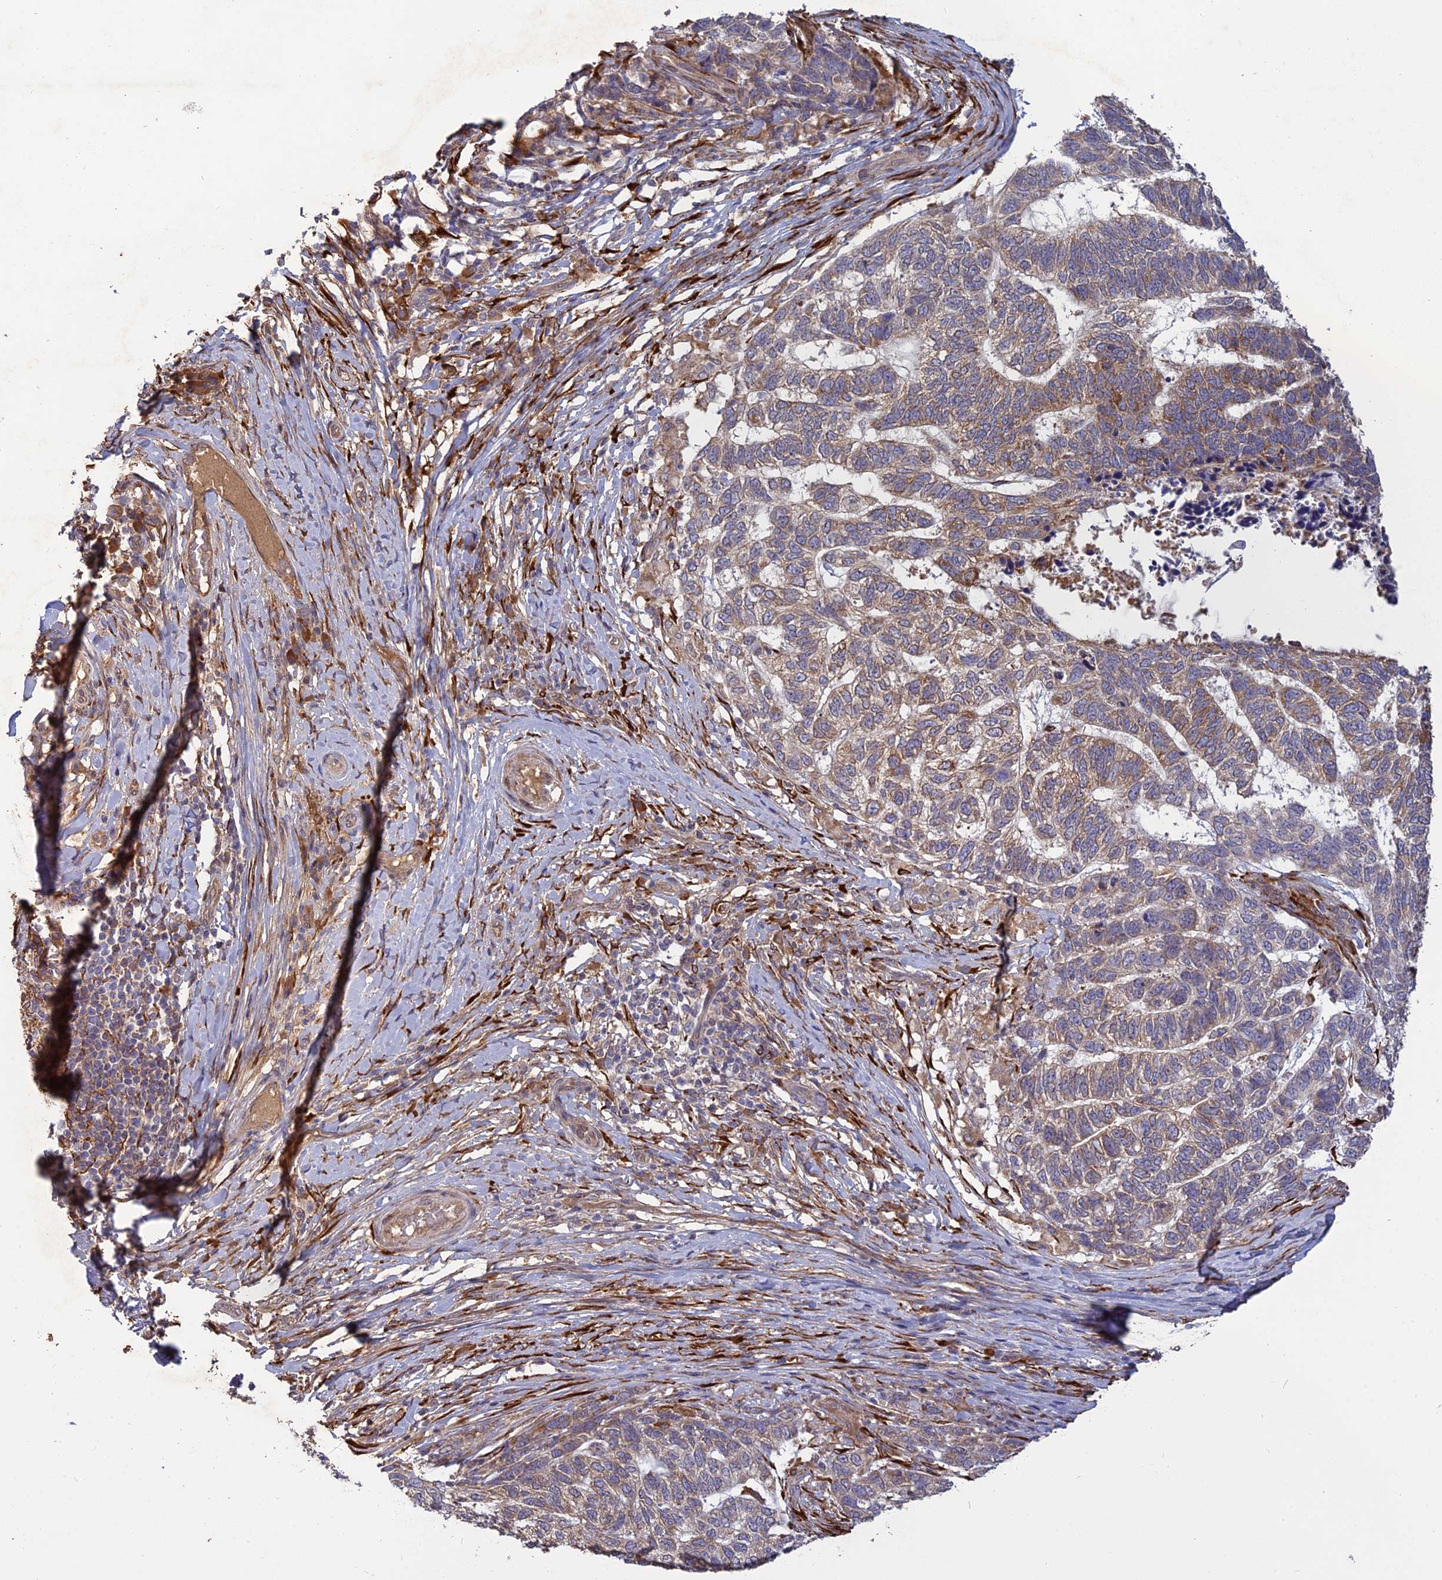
{"staining": {"intensity": "moderate", "quantity": "<25%", "location": "cytoplasmic/membranous"}, "tissue": "skin cancer", "cell_type": "Tumor cells", "image_type": "cancer", "snomed": [{"axis": "morphology", "description": "Basal cell carcinoma"}, {"axis": "topography", "description": "Skin"}], "caption": "Protein analysis of basal cell carcinoma (skin) tissue demonstrates moderate cytoplasmic/membranous expression in about <25% of tumor cells.", "gene": "PPIC", "patient": {"sex": "female", "age": 65}}